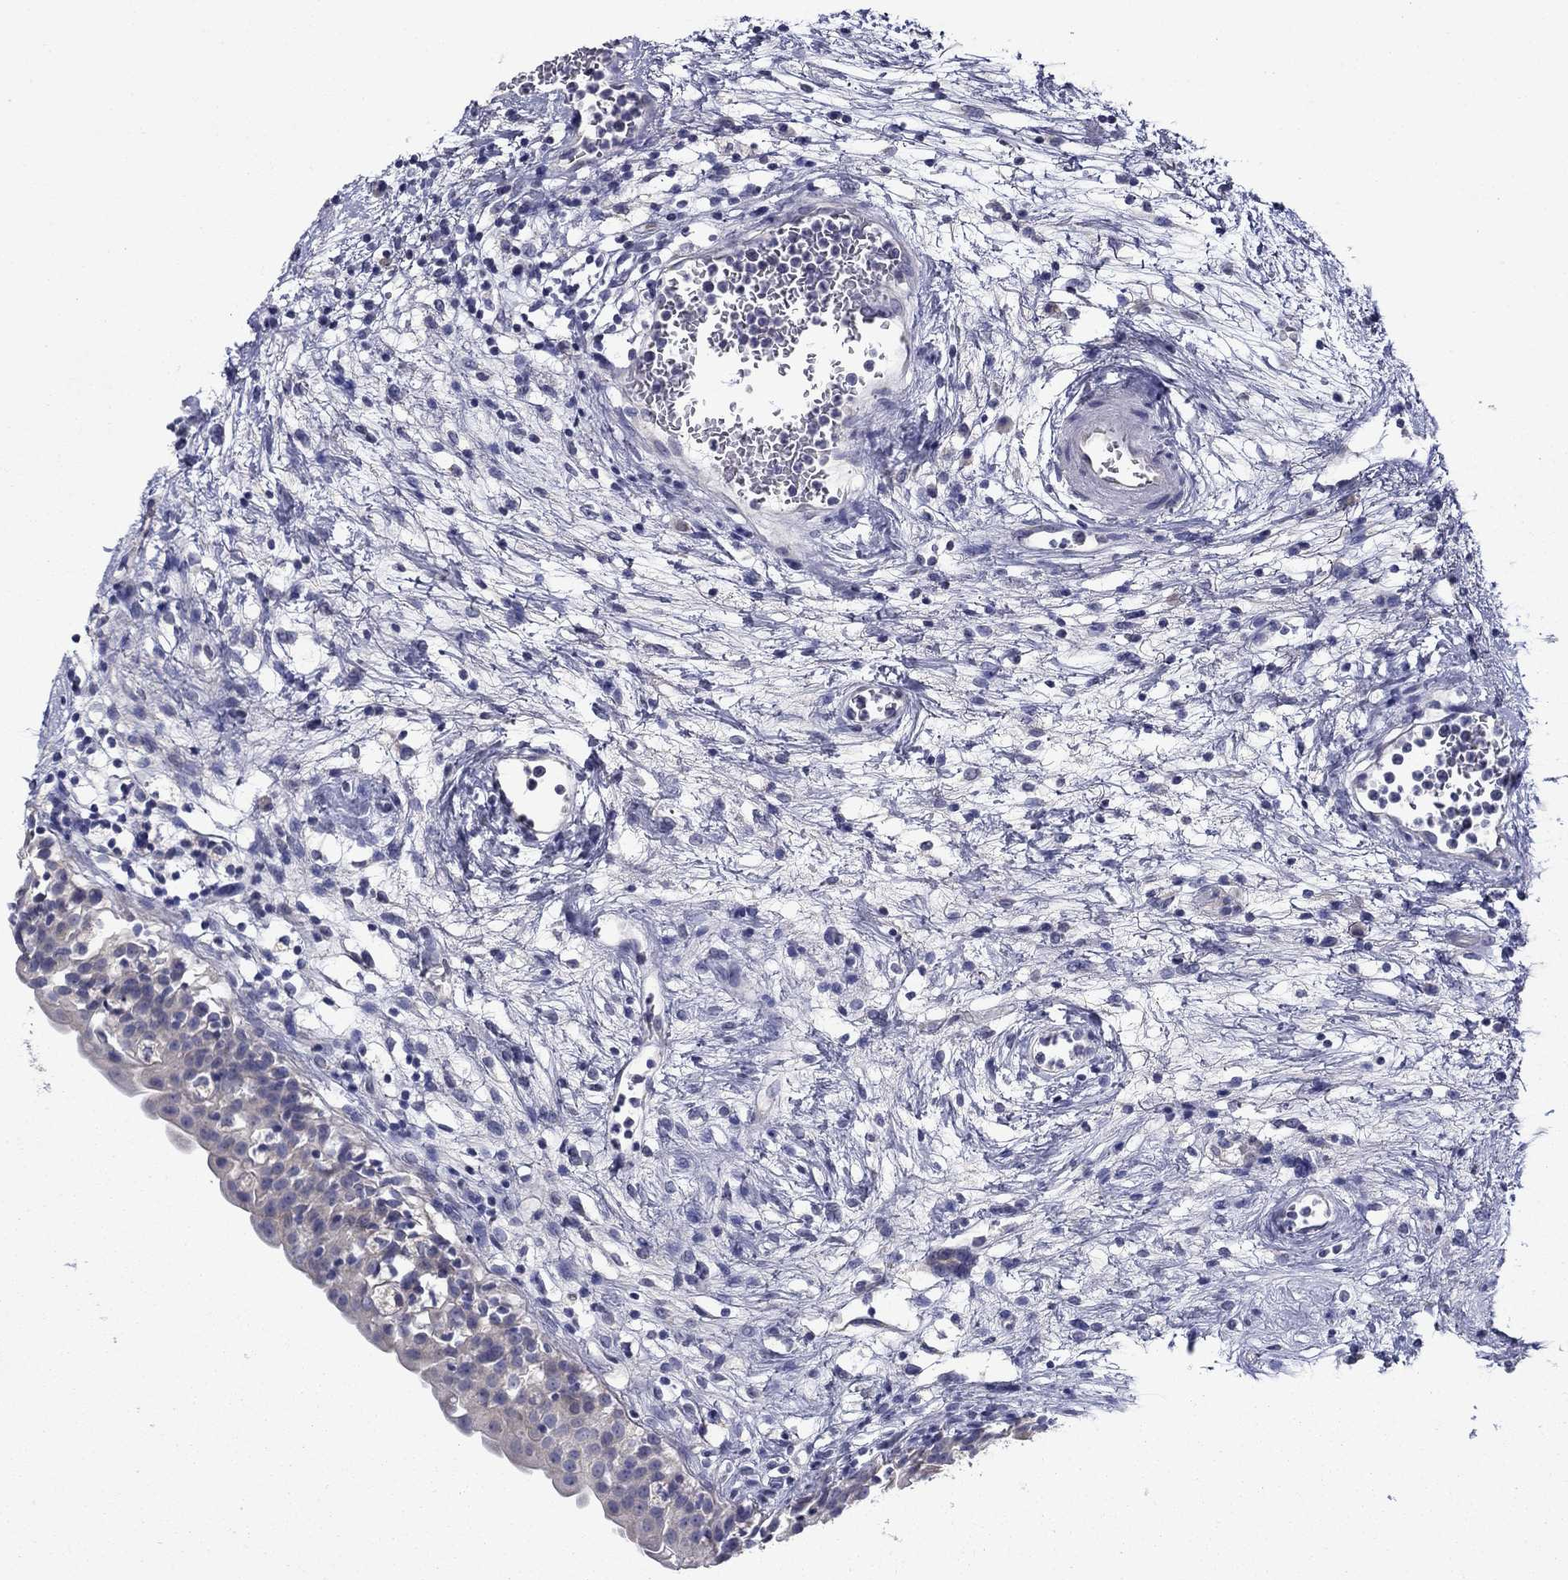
{"staining": {"intensity": "negative", "quantity": "none", "location": "none"}, "tissue": "urinary bladder", "cell_type": "Urothelial cells", "image_type": "normal", "snomed": [{"axis": "morphology", "description": "Normal tissue, NOS"}, {"axis": "topography", "description": "Urinary bladder"}], "caption": "This is an IHC image of normal urinary bladder. There is no expression in urothelial cells.", "gene": "SPATA7", "patient": {"sex": "male", "age": 76}}